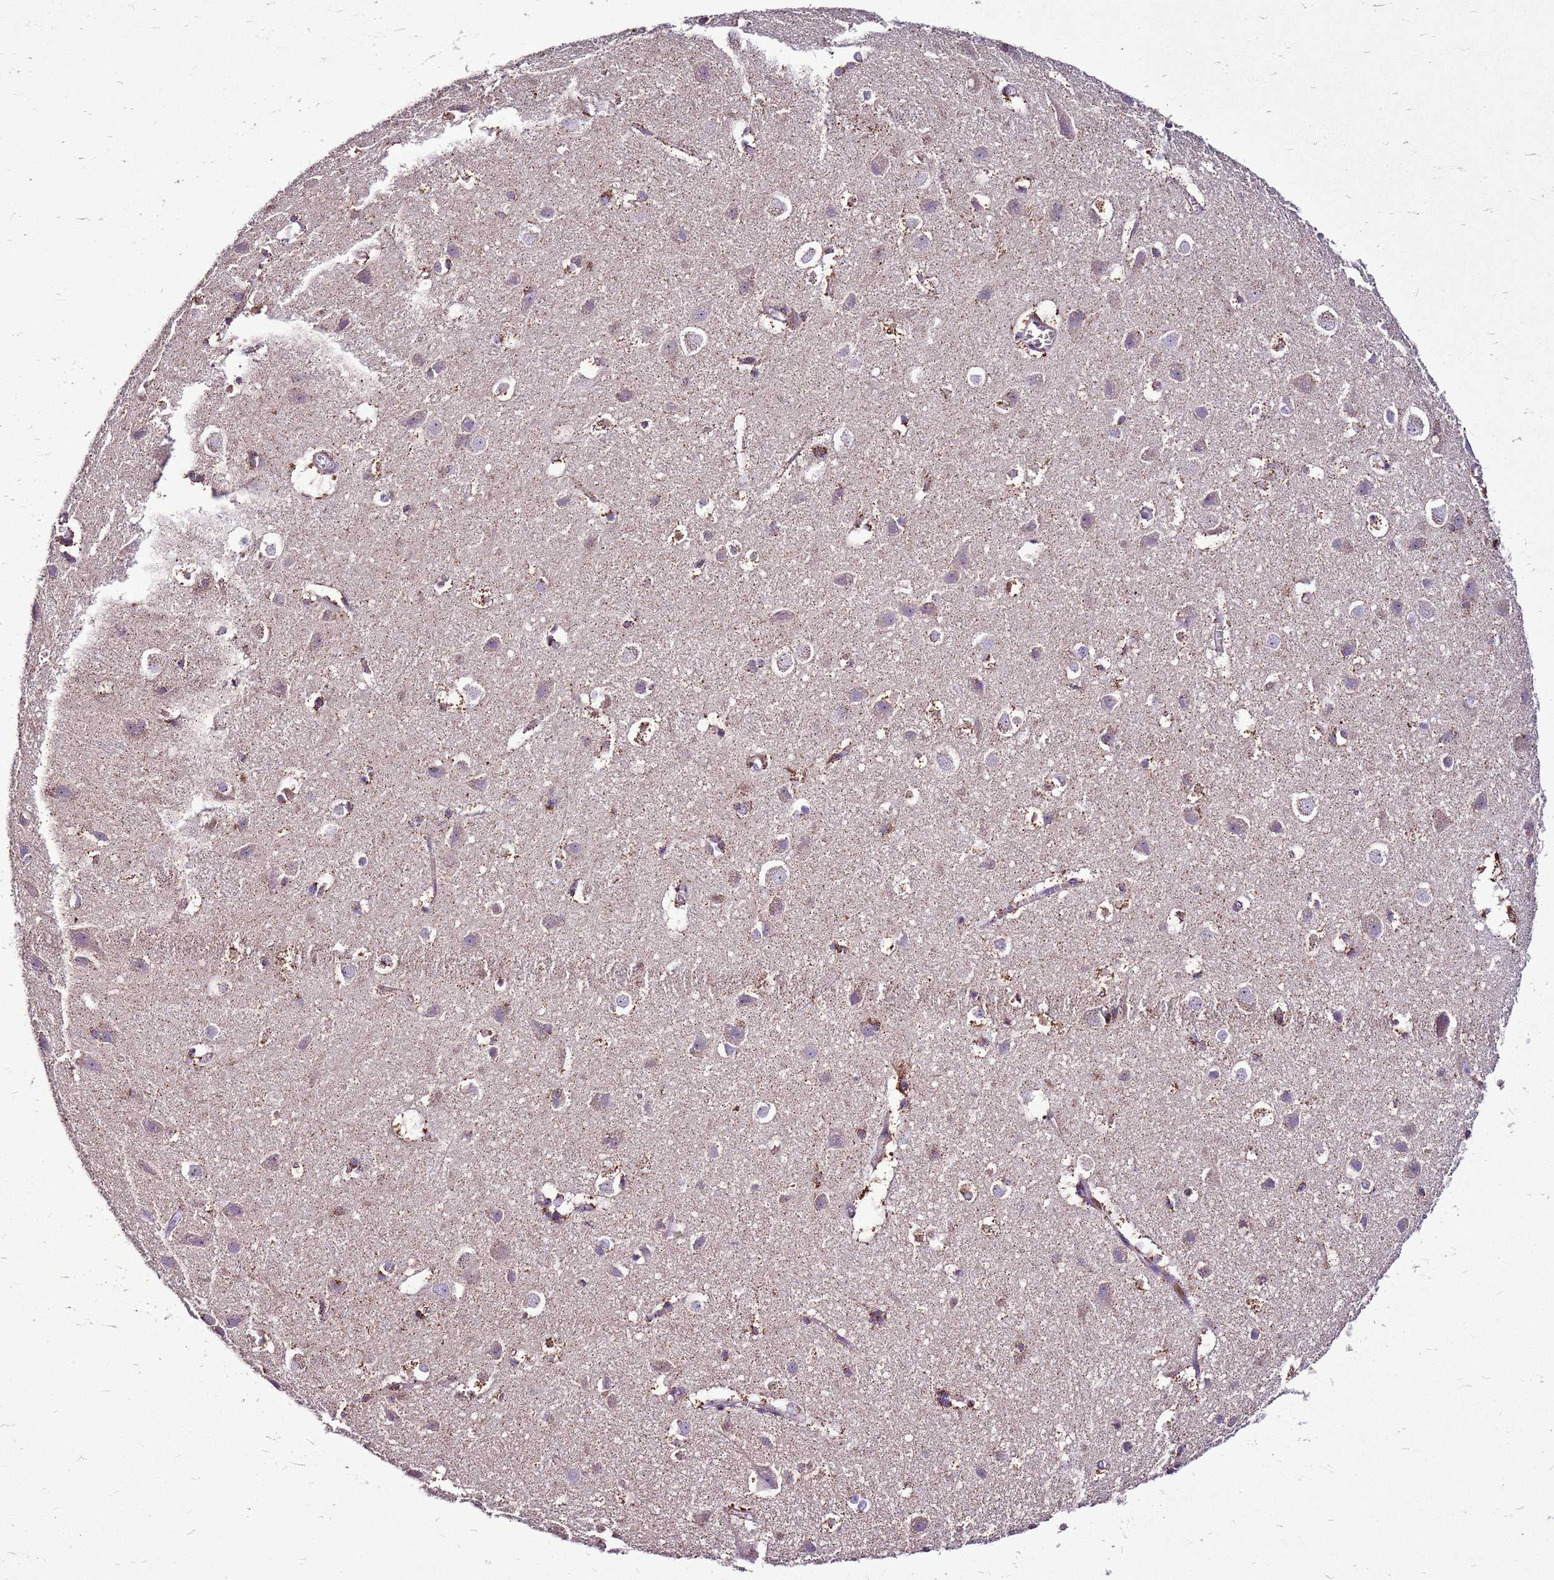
{"staining": {"intensity": "moderate", "quantity": ">75%", "location": "cytoplasmic/membranous"}, "tissue": "cerebral cortex", "cell_type": "Endothelial cells", "image_type": "normal", "snomed": [{"axis": "morphology", "description": "Normal tissue, NOS"}, {"axis": "topography", "description": "Cerebral cortex"}], "caption": "The photomicrograph displays staining of unremarkable cerebral cortex, revealing moderate cytoplasmic/membranous protein expression (brown color) within endothelial cells. The staining is performed using DAB (3,3'-diaminobenzidine) brown chromogen to label protein expression. The nuclei are counter-stained blue using hematoxylin.", "gene": "GCDH", "patient": {"sex": "male", "age": 54}}